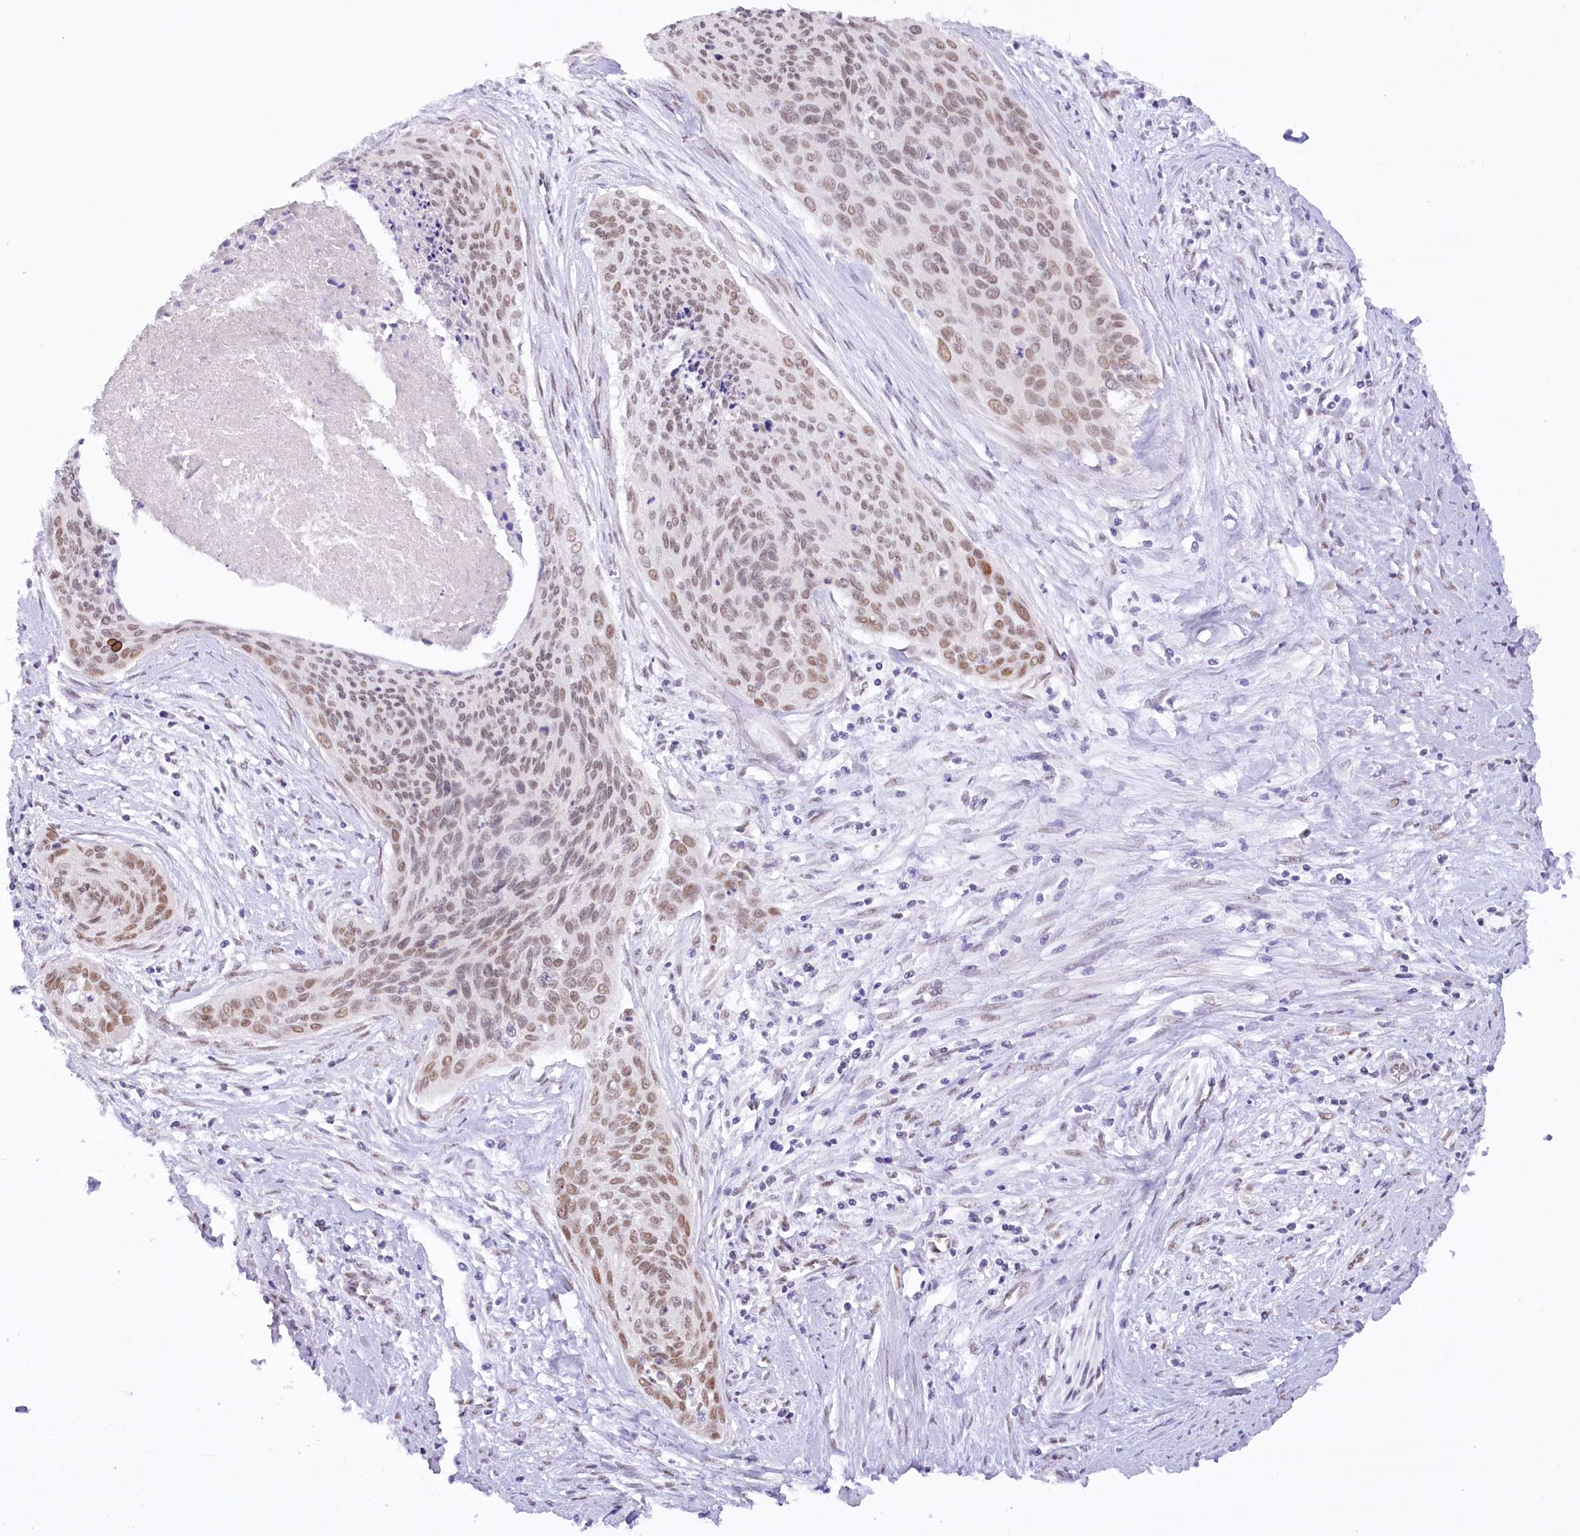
{"staining": {"intensity": "moderate", "quantity": "25%-75%", "location": "nuclear"}, "tissue": "cervical cancer", "cell_type": "Tumor cells", "image_type": "cancer", "snomed": [{"axis": "morphology", "description": "Squamous cell carcinoma, NOS"}, {"axis": "topography", "description": "Cervix"}], "caption": "Cervical cancer (squamous cell carcinoma) stained with immunohistochemistry (IHC) shows moderate nuclear staining in about 25%-75% of tumor cells.", "gene": "HNRNPA0", "patient": {"sex": "female", "age": 55}}